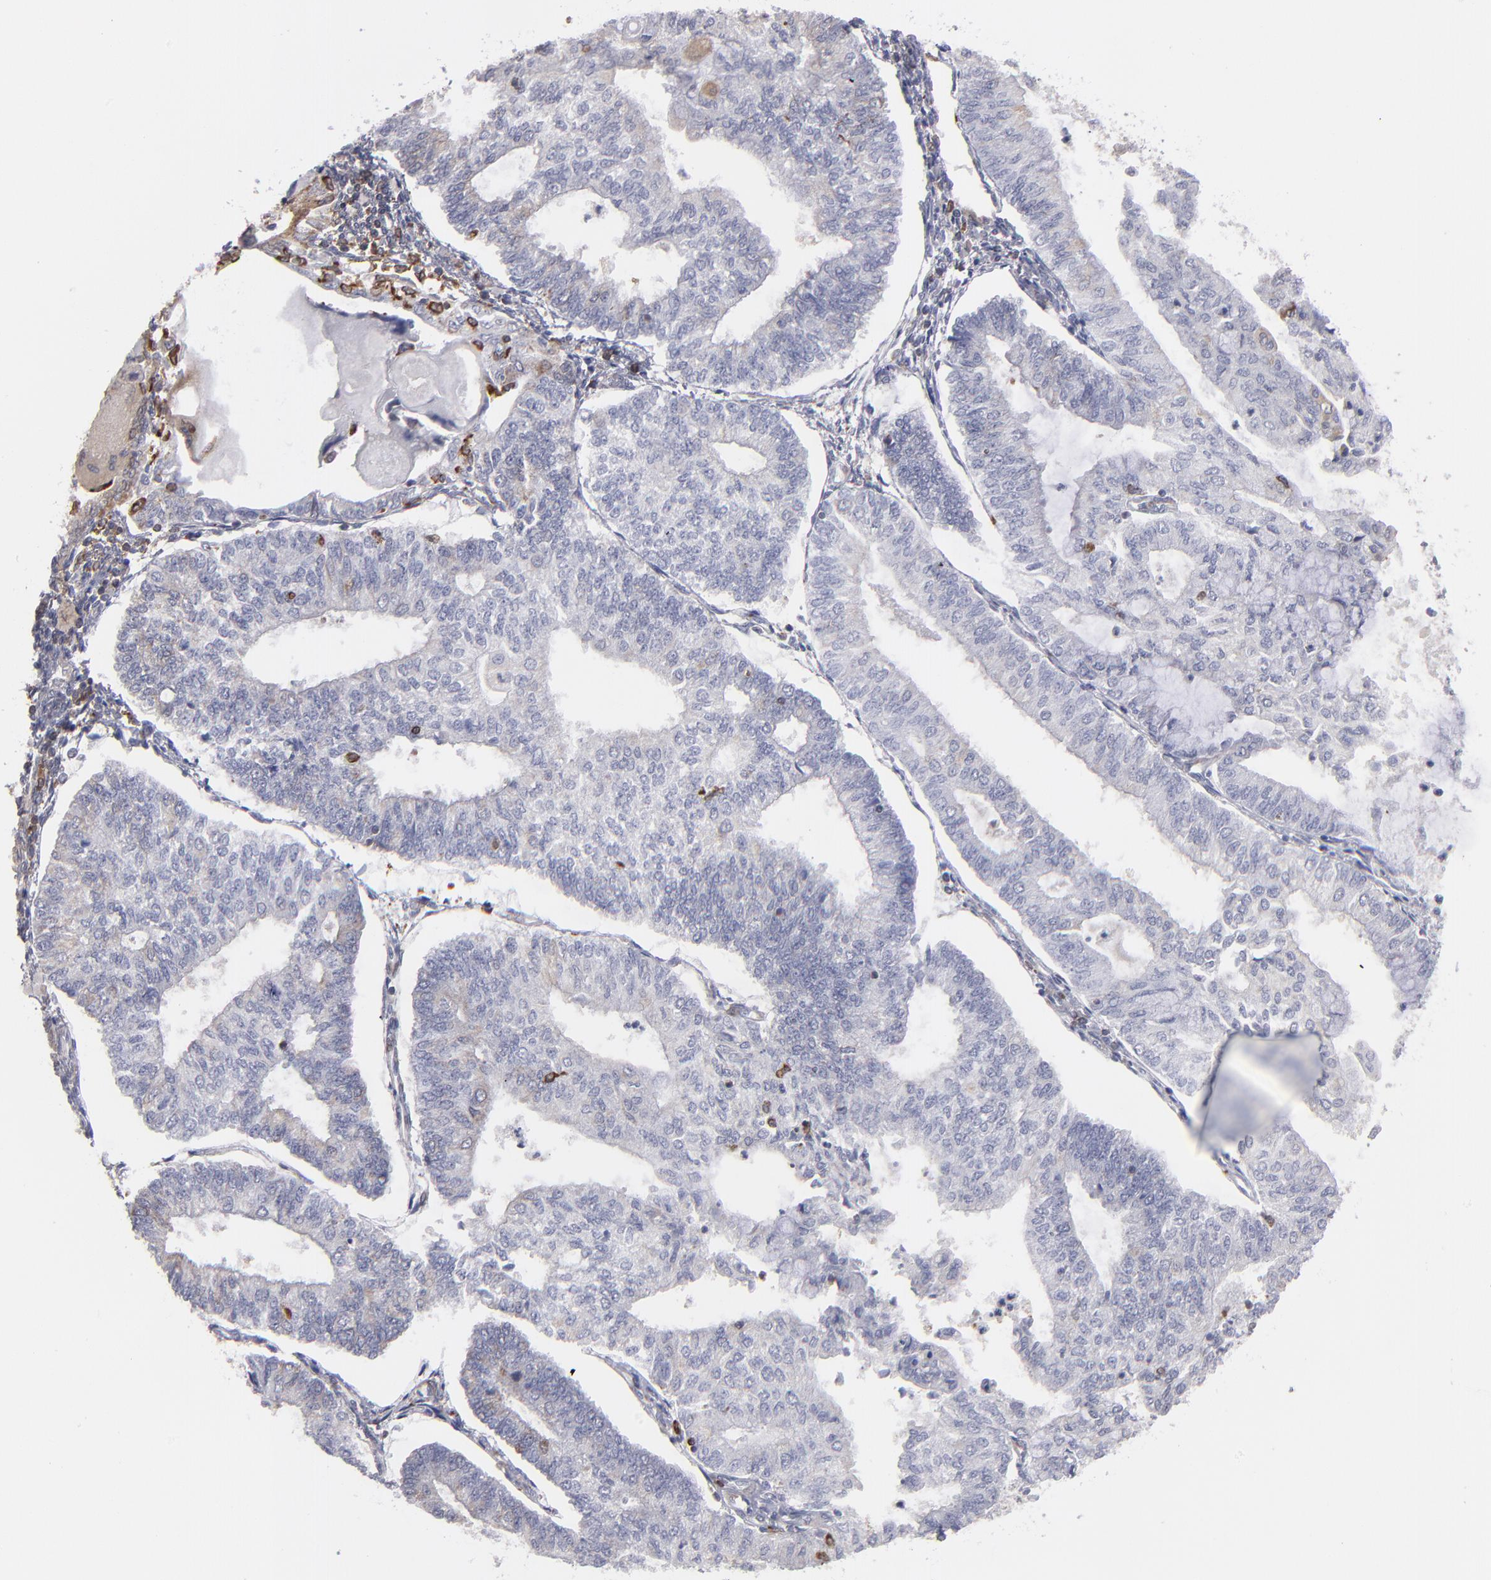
{"staining": {"intensity": "negative", "quantity": "none", "location": "none"}, "tissue": "endometrial cancer", "cell_type": "Tumor cells", "image_type": "cancer", "snomed": [{"axis": "morphology", "description": "Adenocarcinoma, NOS"}, {"axis": "topography", "description": "Endometrium"}], "caption": "The photomicrograph reveals no staining of tumor cells in endometrial cancer (adenocarcinoma). The staining was performed using DAB (3,3'-diaminobenzidine) to visualize the protein expression in brown, while the nuclei were stained in blue with hematoxylin (Magnification: 20x).", "gene": "TMX1", "patient": {"sex": "female", "age": 59}}